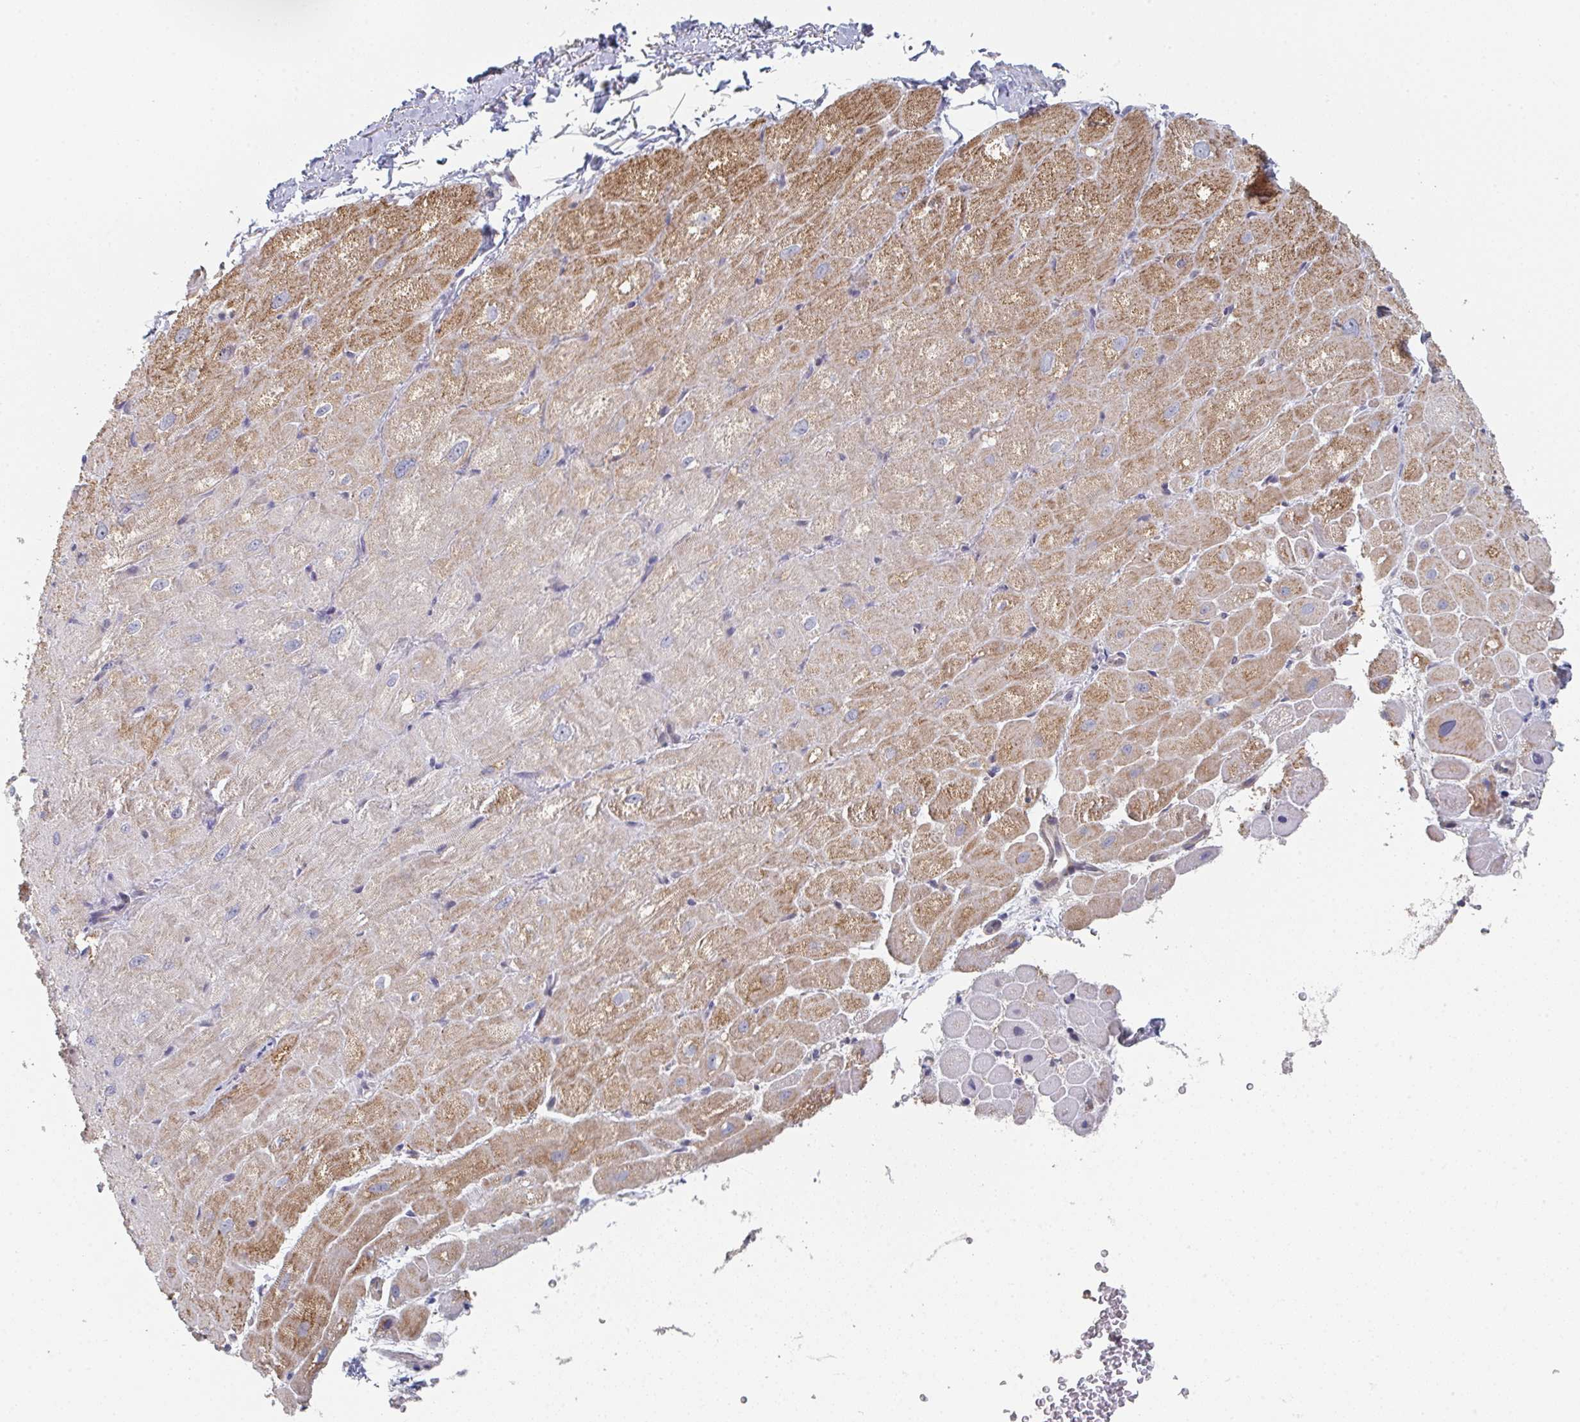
{"staining": {"intensity": "moderate", "quantity": "25%-75%", "location": "cytoplasmic/membranous"}, "tissue": "heart muscle", "cell_type": "Cardiomyocytes", "image_type": "normal", "snomed": [{"axis": "morphology", "description": "Normal tissue, NOS"}, {"axis": "topography", "description": "Heart"}], "caption": "Moderate cytoplasmic/membranous expression for a protein is appreciated in approximately 25%-75% of cardiomyocytes of benign heart muscle using immunohistochemistry (IHC).", "gene": "ELOVL1", "patient": {"sex": "male", "age": 62}}